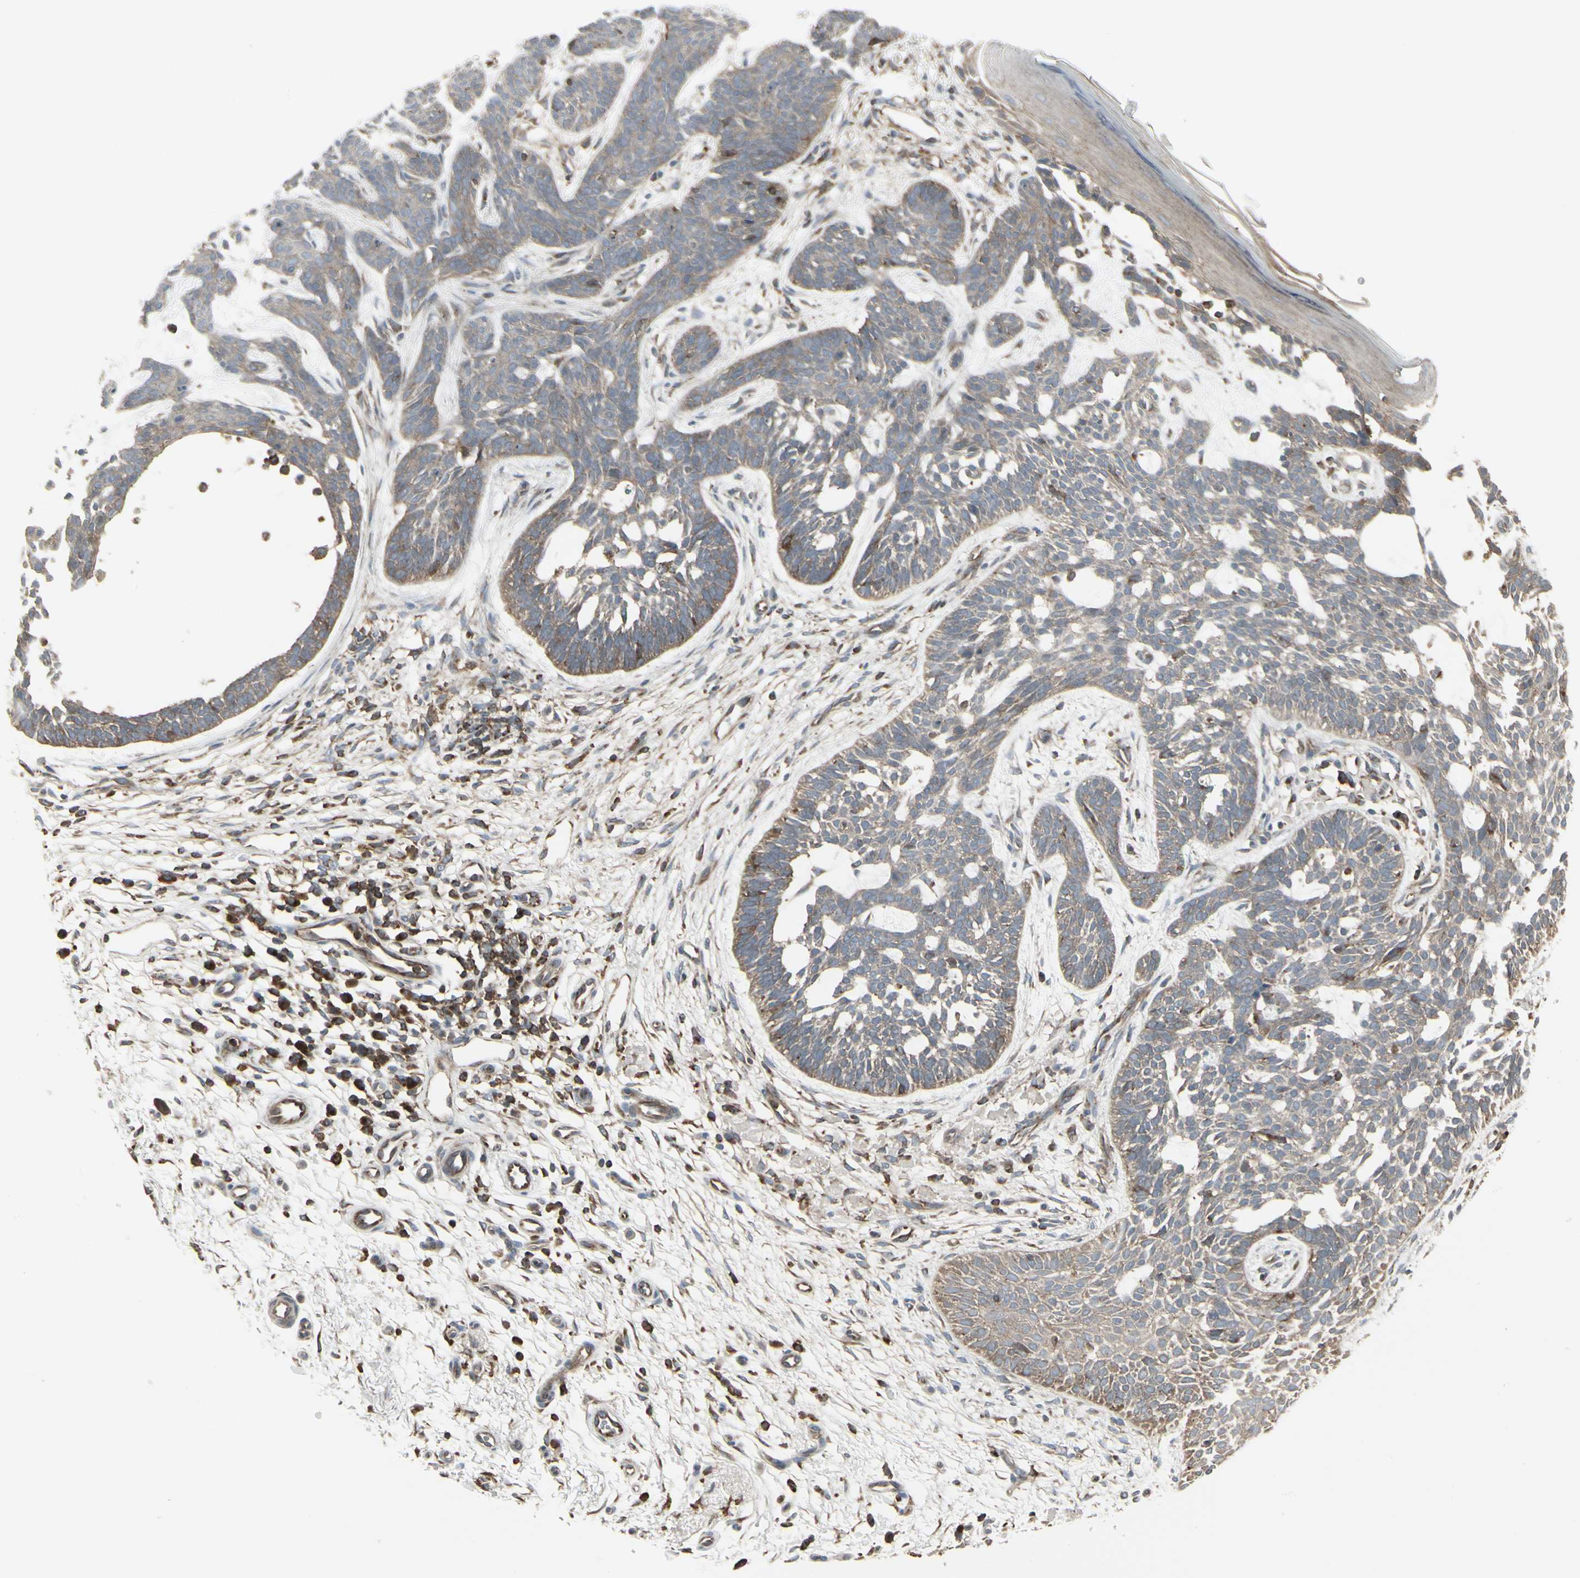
{"staining": {"intensity": "weak", "quantity": ">75%", "location": "cytoplasmic/membranous"}, "tissue": "skin cancer", "cell_type": "Tumor cells", "image_type": "cancer", "snomed": [{"axis": "morphology", "description": "Normal tissue, NOS"}, {"axis": "morphology", "description": "Basal cell carcinoma"}, {"axis": "topography", "description": "Skin"}], "caption": "Weak cytoplasmic/membranous expression for a protein is identified in approximately >75% of tumor cells of basal cell carcinoma (skin) using immunohistochemistry.", "gene": "EPS15", "patient": {"sex": "female", "age": 69}}